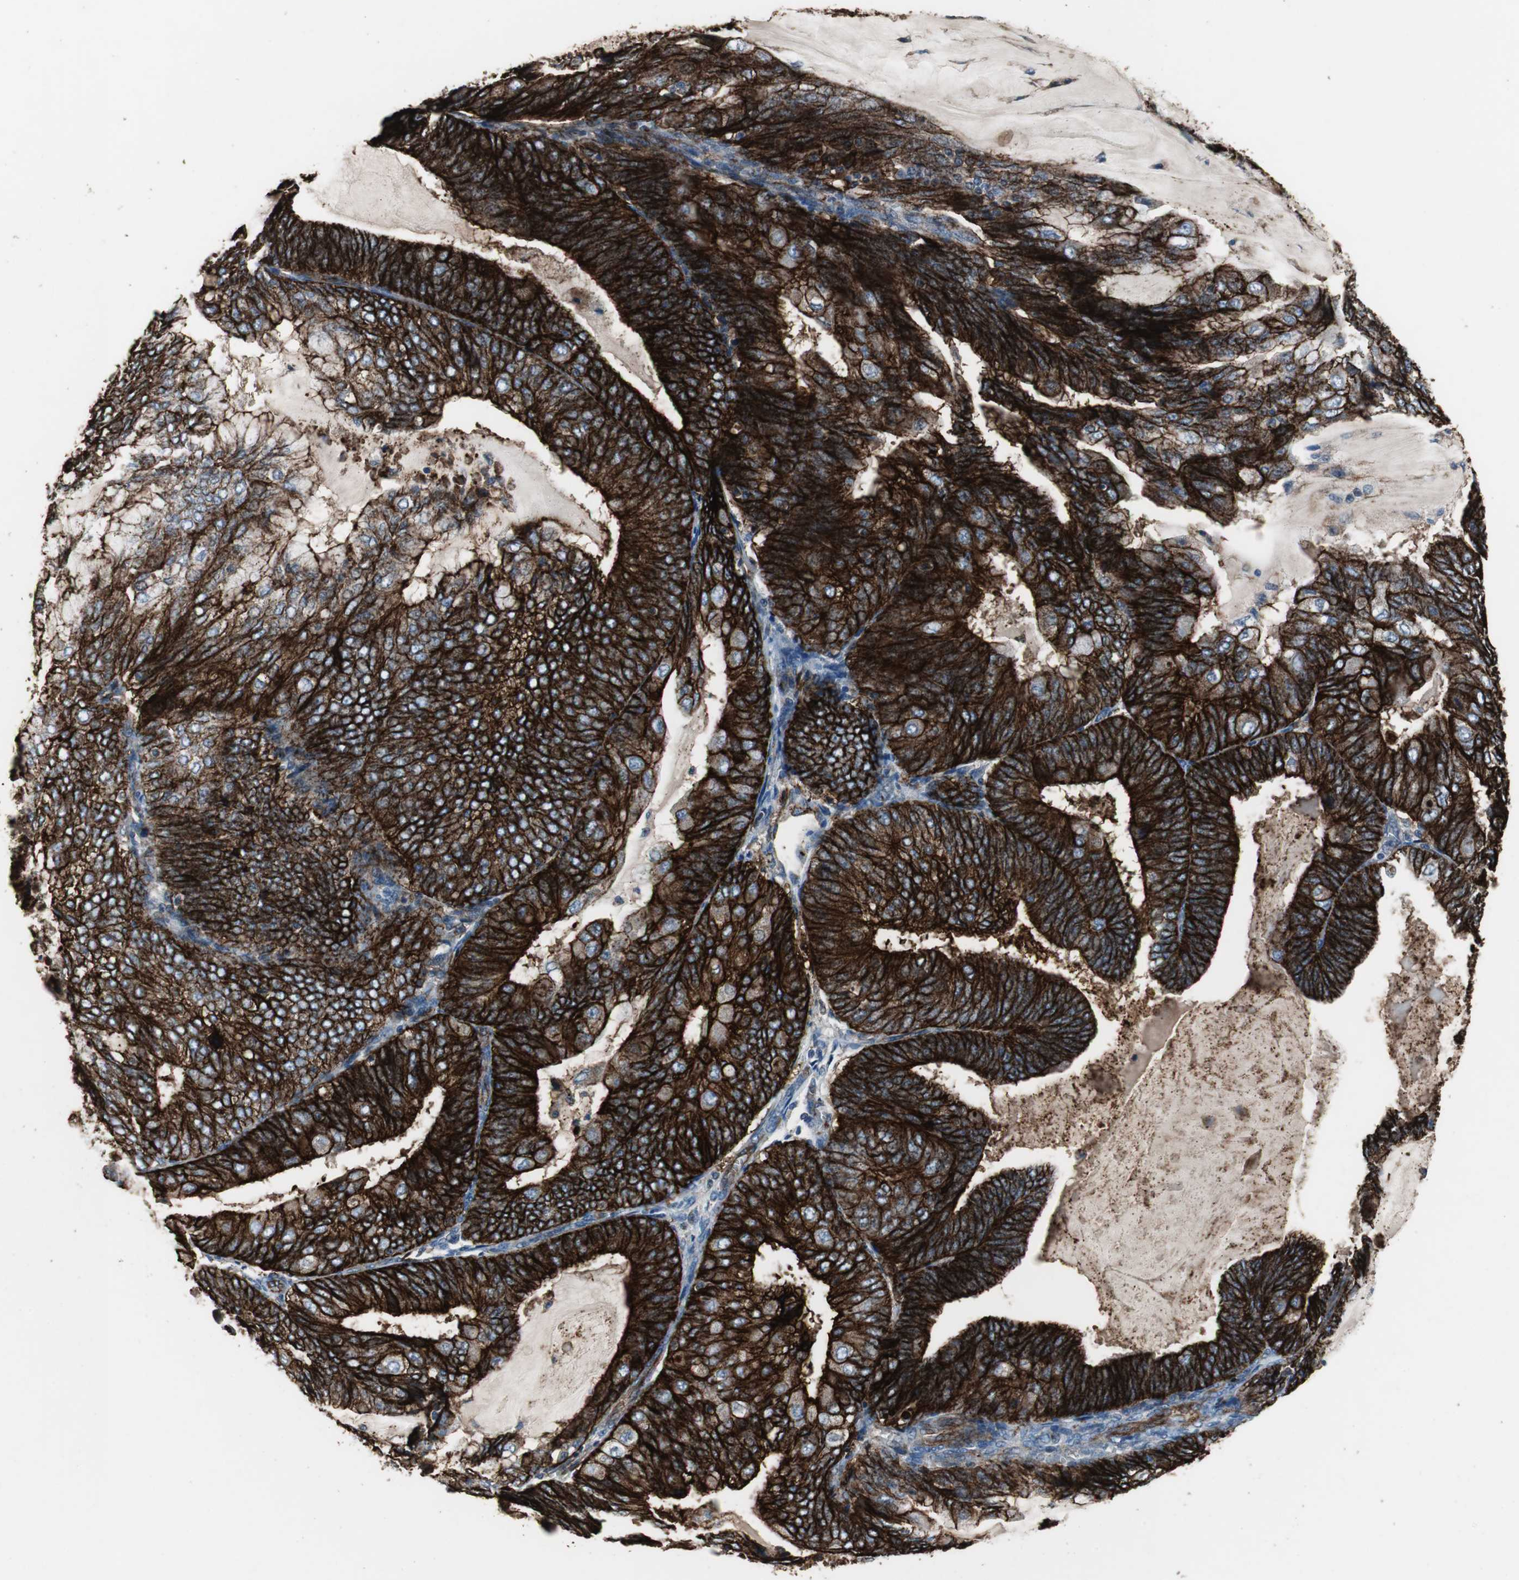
{"staining": {"intensity": "strong", "quantity": ">75%", "location": "cytoplasmic/membranous"}, "tissue": "endometrial cancer", "cell_type": "Tumor cells", "image_type": "cancer", "snomed": [{"axis": "morphology", "description": "Adenocarcinoma, NOS"}, {"axis": "topography", "description": "Endometrium"}], "caption": "This micrograph demonstrates IHC staining of human endometrial adenocarcinoma, with high strong cytoplasmic/membranous expression in approximately >75% of tumor cells.", "gene": "F11R", "patient": {"sex": "female", "age": 81}}